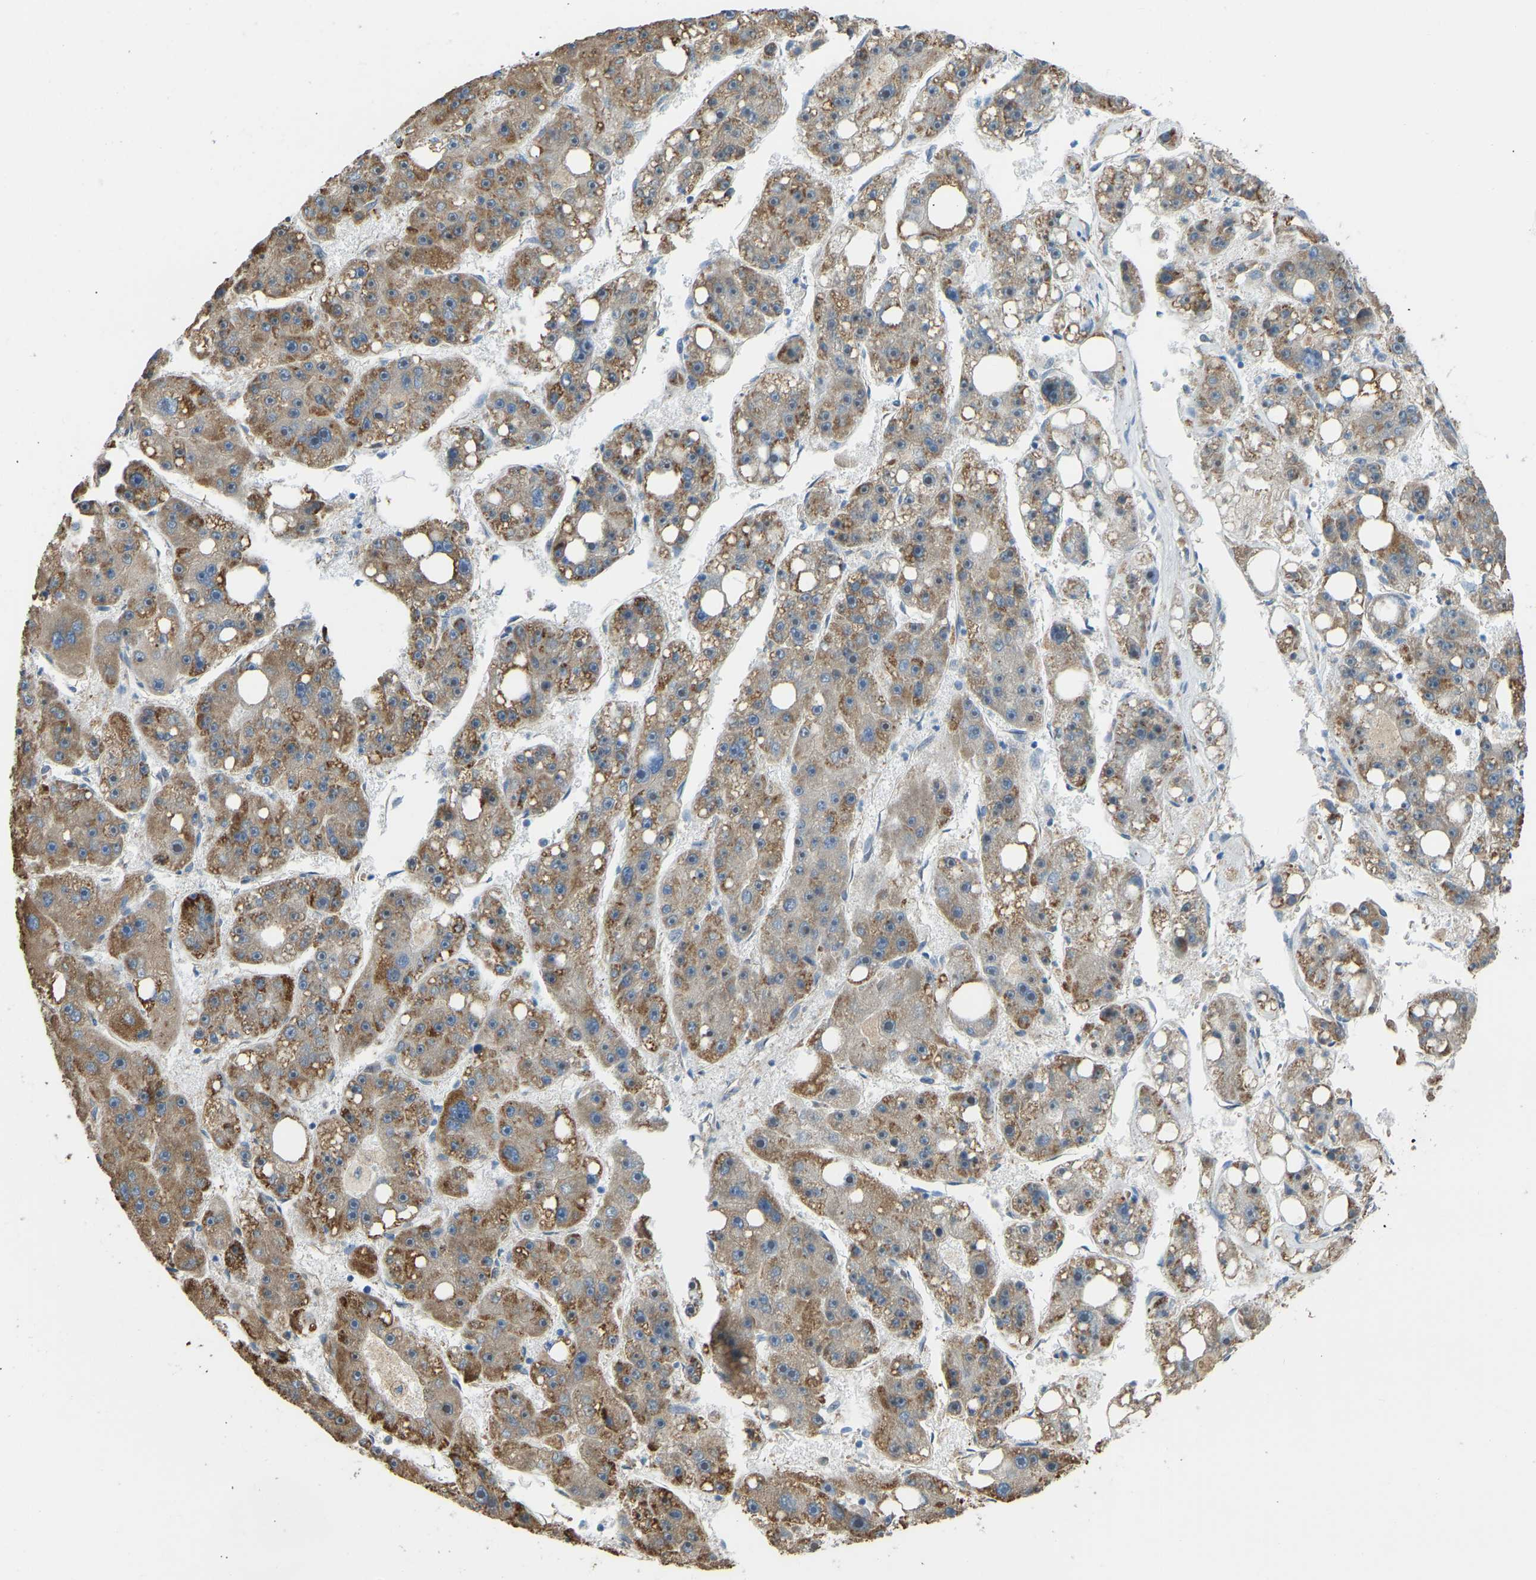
{"staining": {"intensity": "moderate", "quantity": ">75%", "location": "cytoplasmic/membranous"}, "tissue": "liver cancer", "cell_type": "Tumor cells", "image_type": "cancer", "snomed": [{"axis": "morphology", "description": "Carcinoma, Hepatocellular, NOS"}, {"axis": "topography", "description": "Liver"}], "caption": "Immunohistochemical staining of liver cancer (hepatocellular carcinoma) exhibits medium levels of moderate cytoplasmic/membranous positivity in about >75% of tumor cells.", "gene": "OS9", "patient": {"sex": "female", "age": 61}}